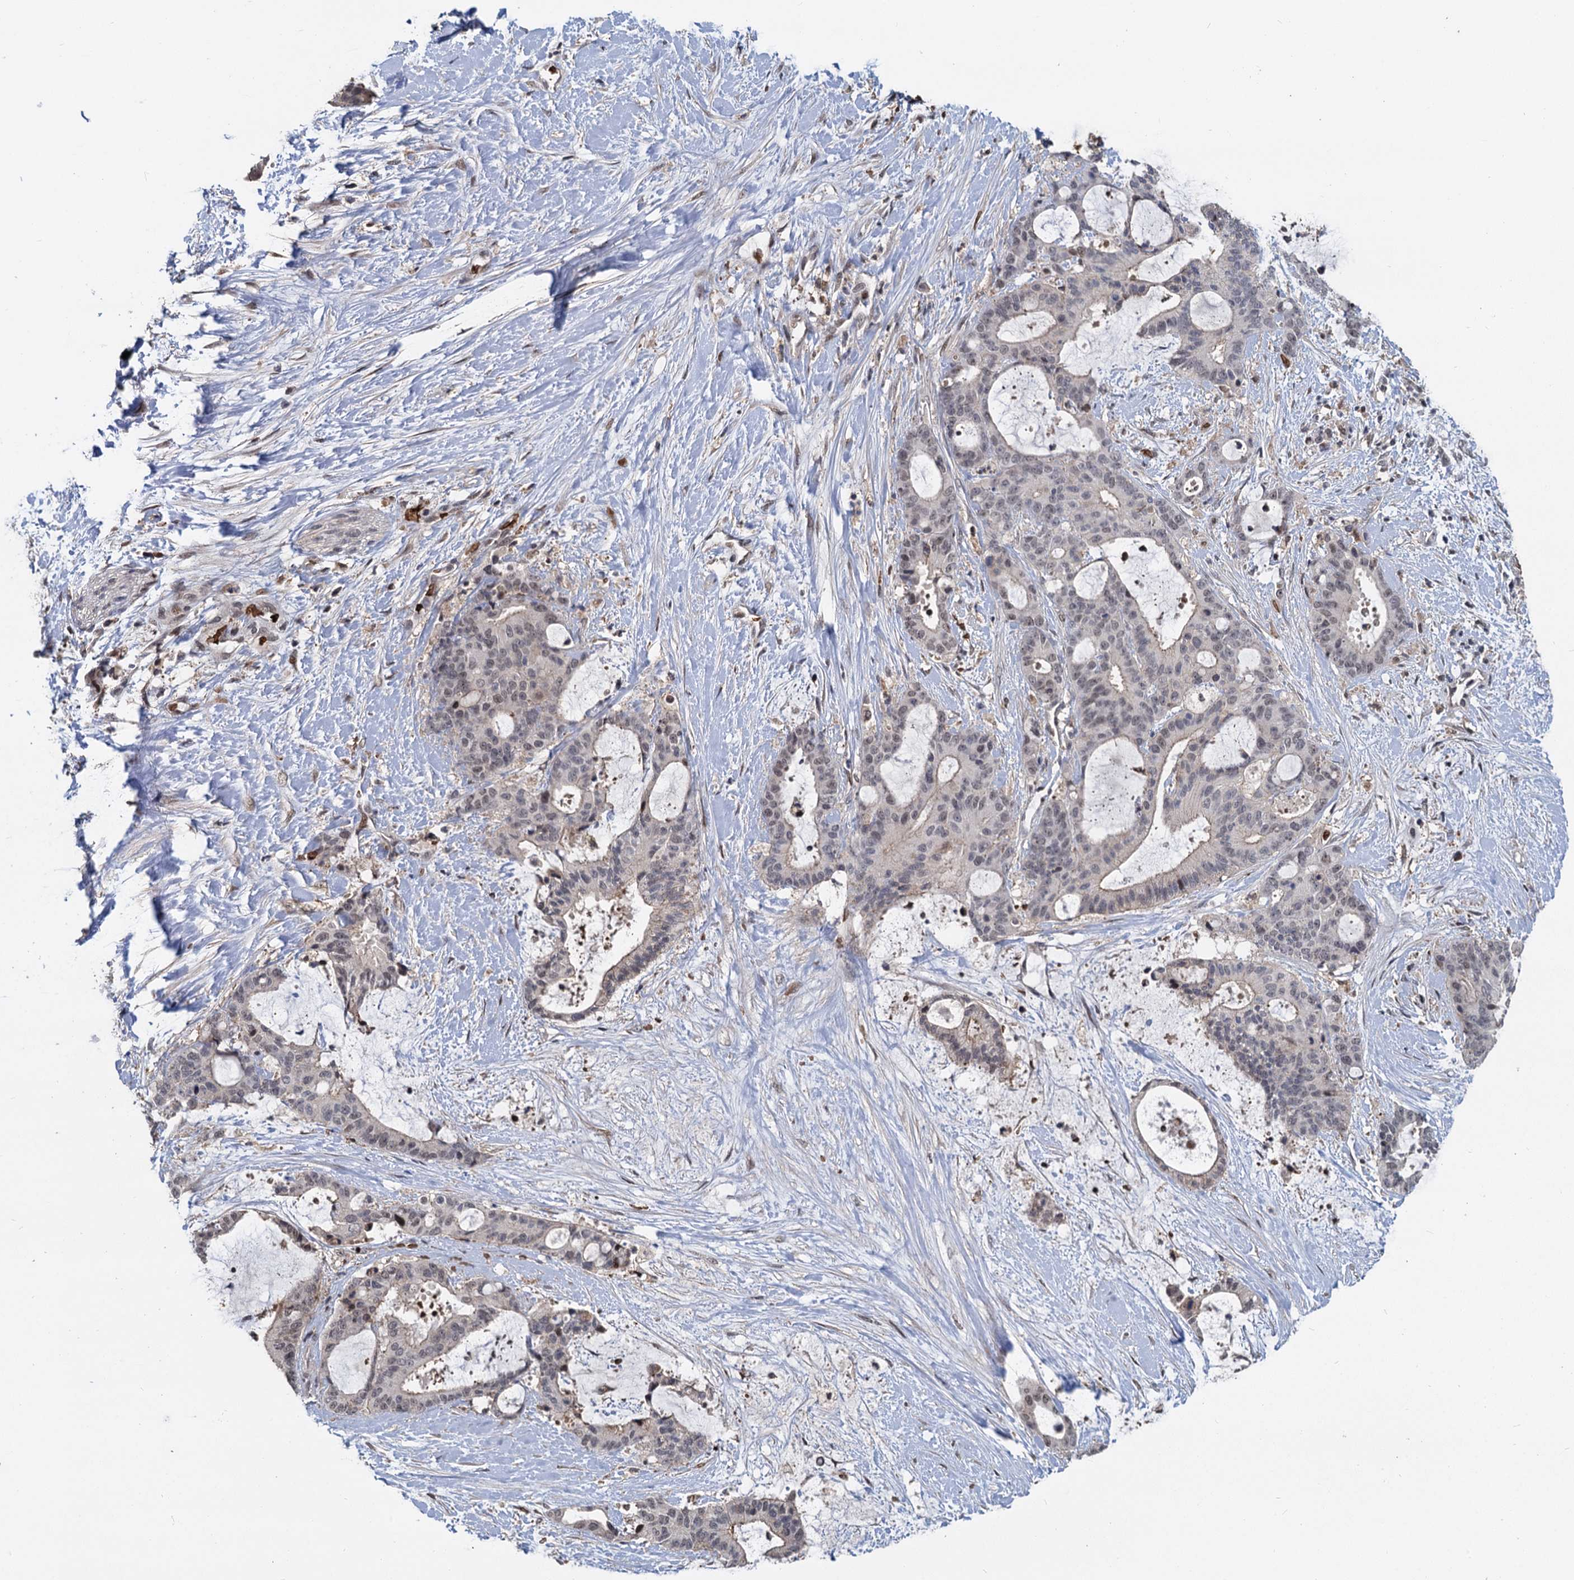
{"staining": {"intensity": "weak", "quantity": "<25%", "location": "nuclear"}, "tissue": "liver cancer", "cell_type": "Tumor cells", "image_type": "cancer", "snomed": [{"axis": "morphology", "description": "Normal tissue, NOS"}, {"axis": "morphology", "description": "Cholangiocarcinoma"}, {"axis": "topography", "description": "Liver"}, {"axis": "topography", "description": "Peripheral nerve tissue"}], "caption": "IHC image of neoplastic tissue: liver cholangiocarcinoma stained with DAB (3,3'-diaminobenzidine) reveals no significant protein positivity in tumor cells.", "gene": "FANCI", "patient": {"sex": "female", "age": 73}}